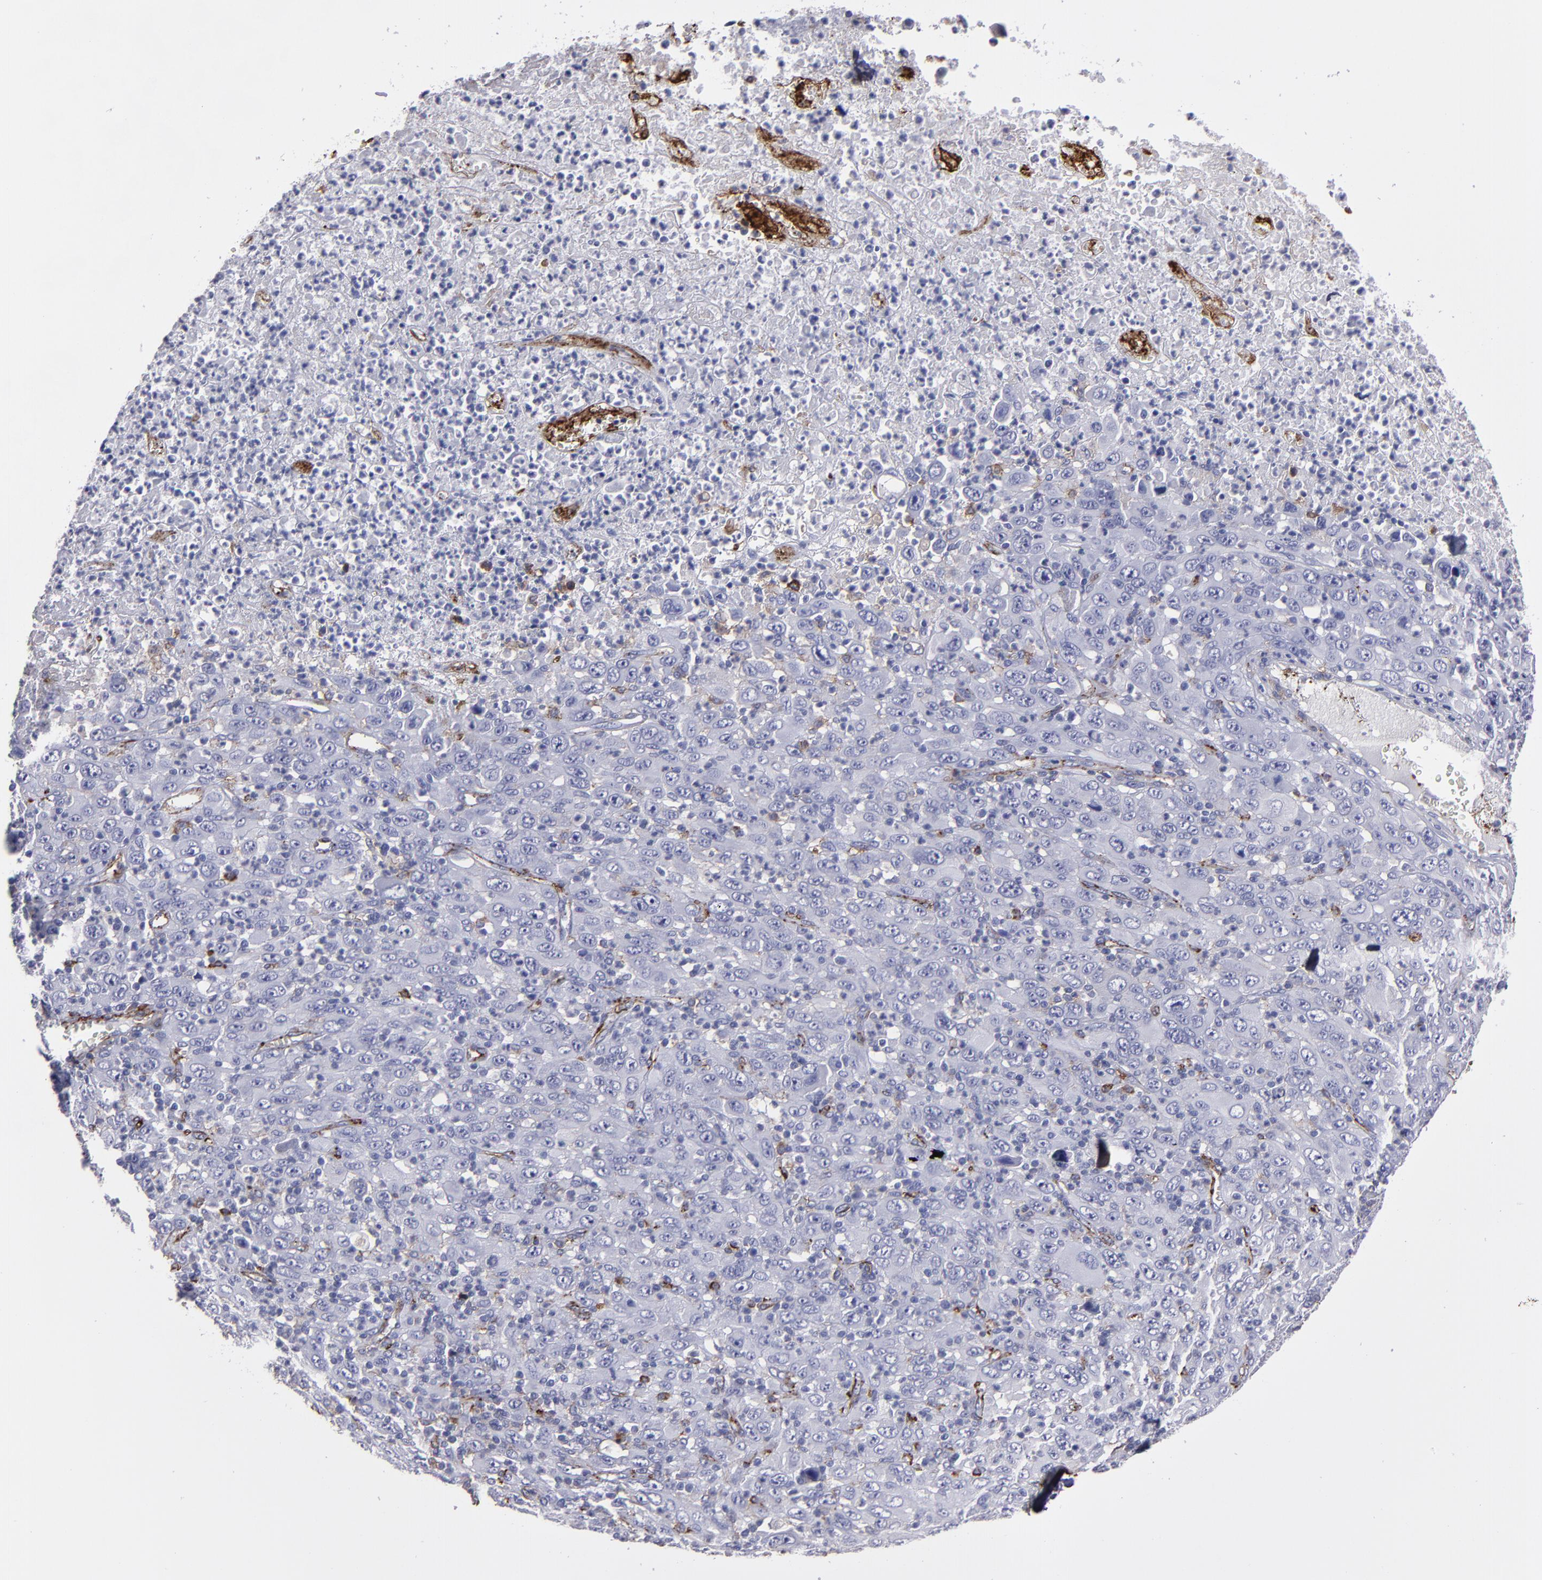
{"staining": {"intensity": "negative", "quantity": "none", "location": "none"}, "tissue": "melanoma", "cell_type": "Tumor cells", "image_type": "cancer", "snomed": [{"axis": "morphology", "description": "Malignant melanoma, Metastatic site"}, {"axis": "topography", "description": "Skin"}], "caption": "A histopathology image of malignant melanoma (metastatic site) stained for a protein exhibits no brown staining in tumor cells.", "gene": "CD36", "patient": {"sex": "female", "age": 56}}